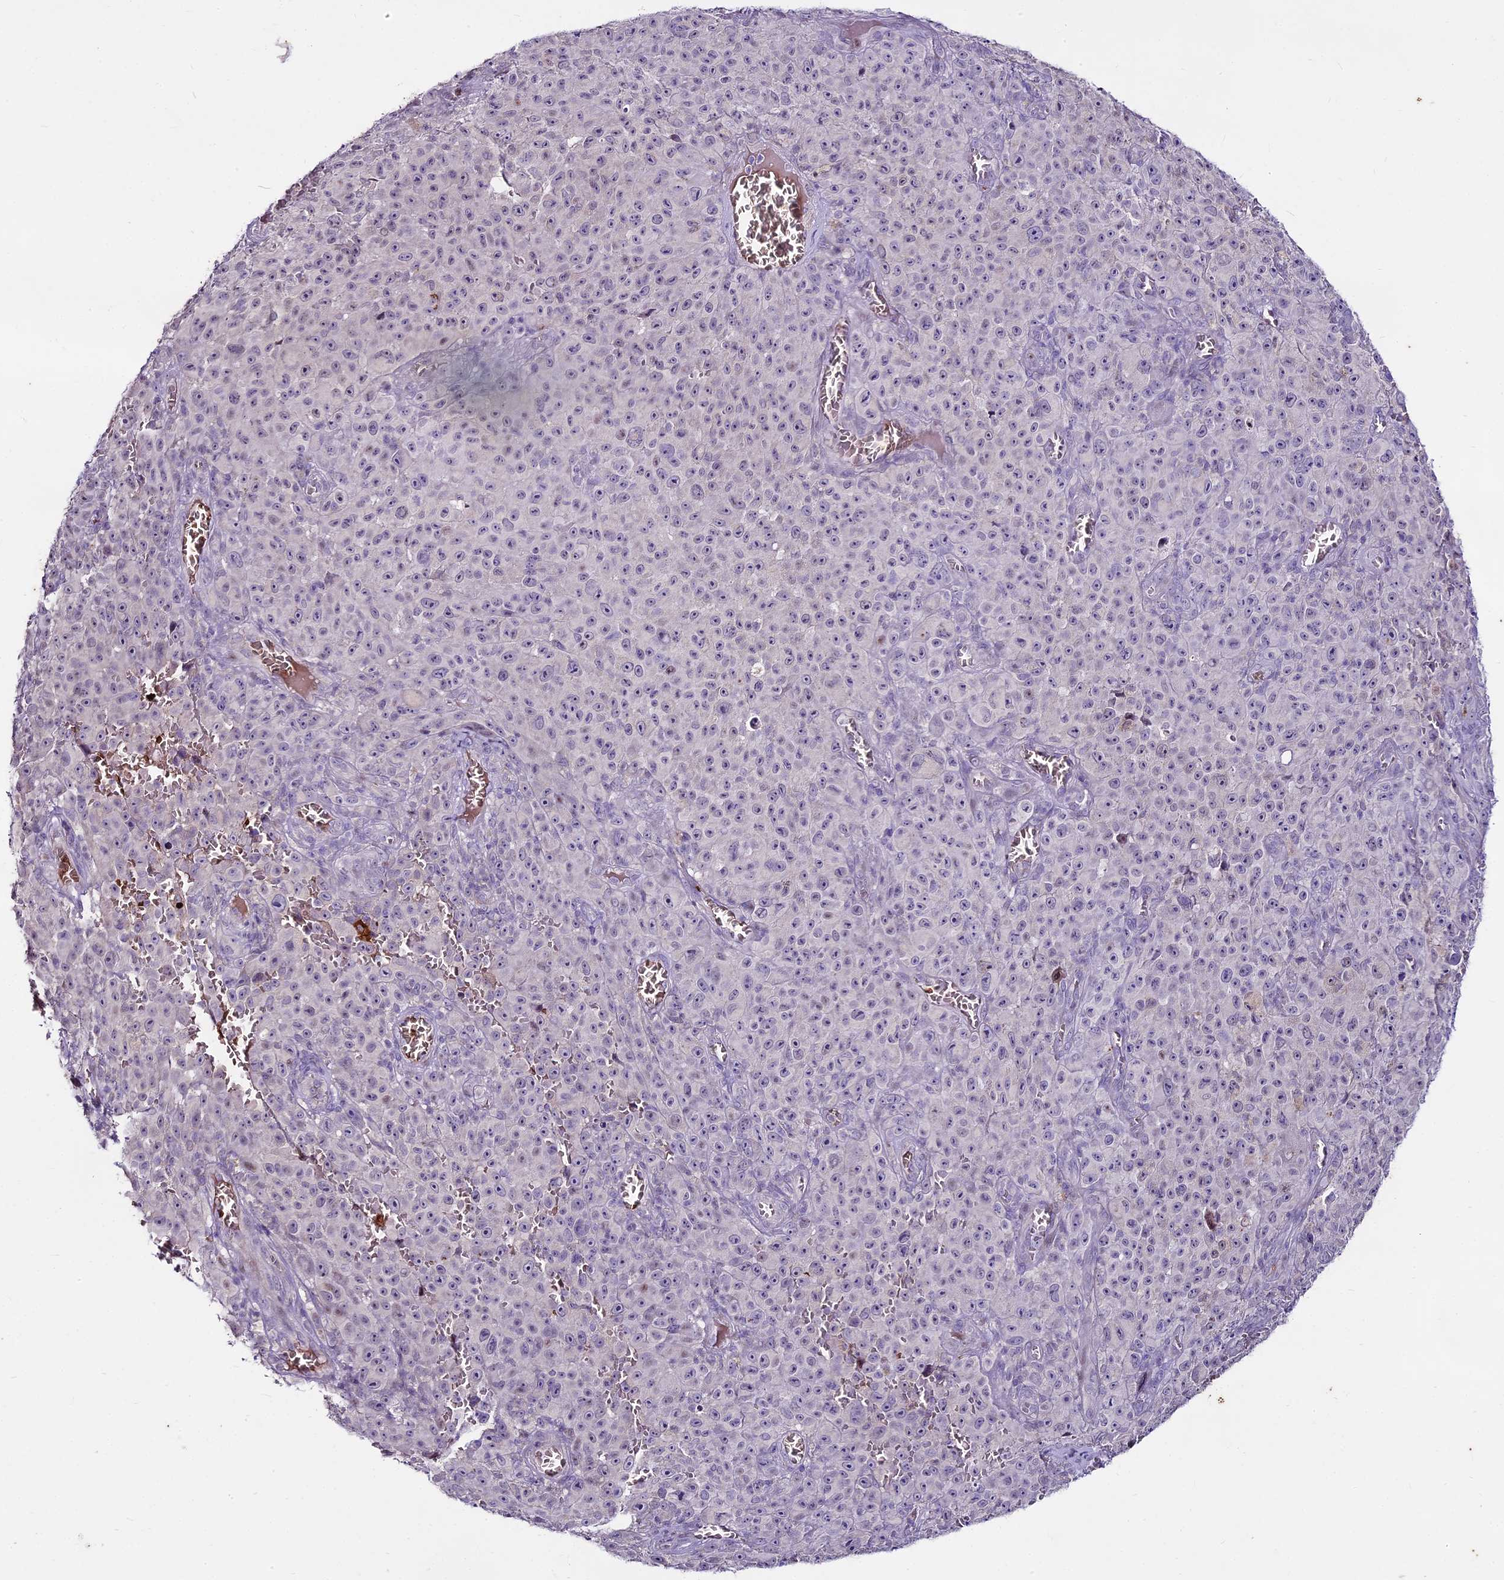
{"staining": {"intensity": "negative", "quantity": "none", "location": "none"}, "tissue": "melanoma", "cell_type": "Tumor cells", "image_type": "cancer", "snomed": [{"axis": "morphology", "description": "Malignant melanoma, NOS"}, {"axis": "topography", "description": "Skin"}], "caption": "Malignant melanoma was stained to show a protein in brown. There is no significant expression in tumor cells. (DAB IHC, high magnification).", "gene": "SUSD3", "patient": {"sex": "female", "age": 82}}